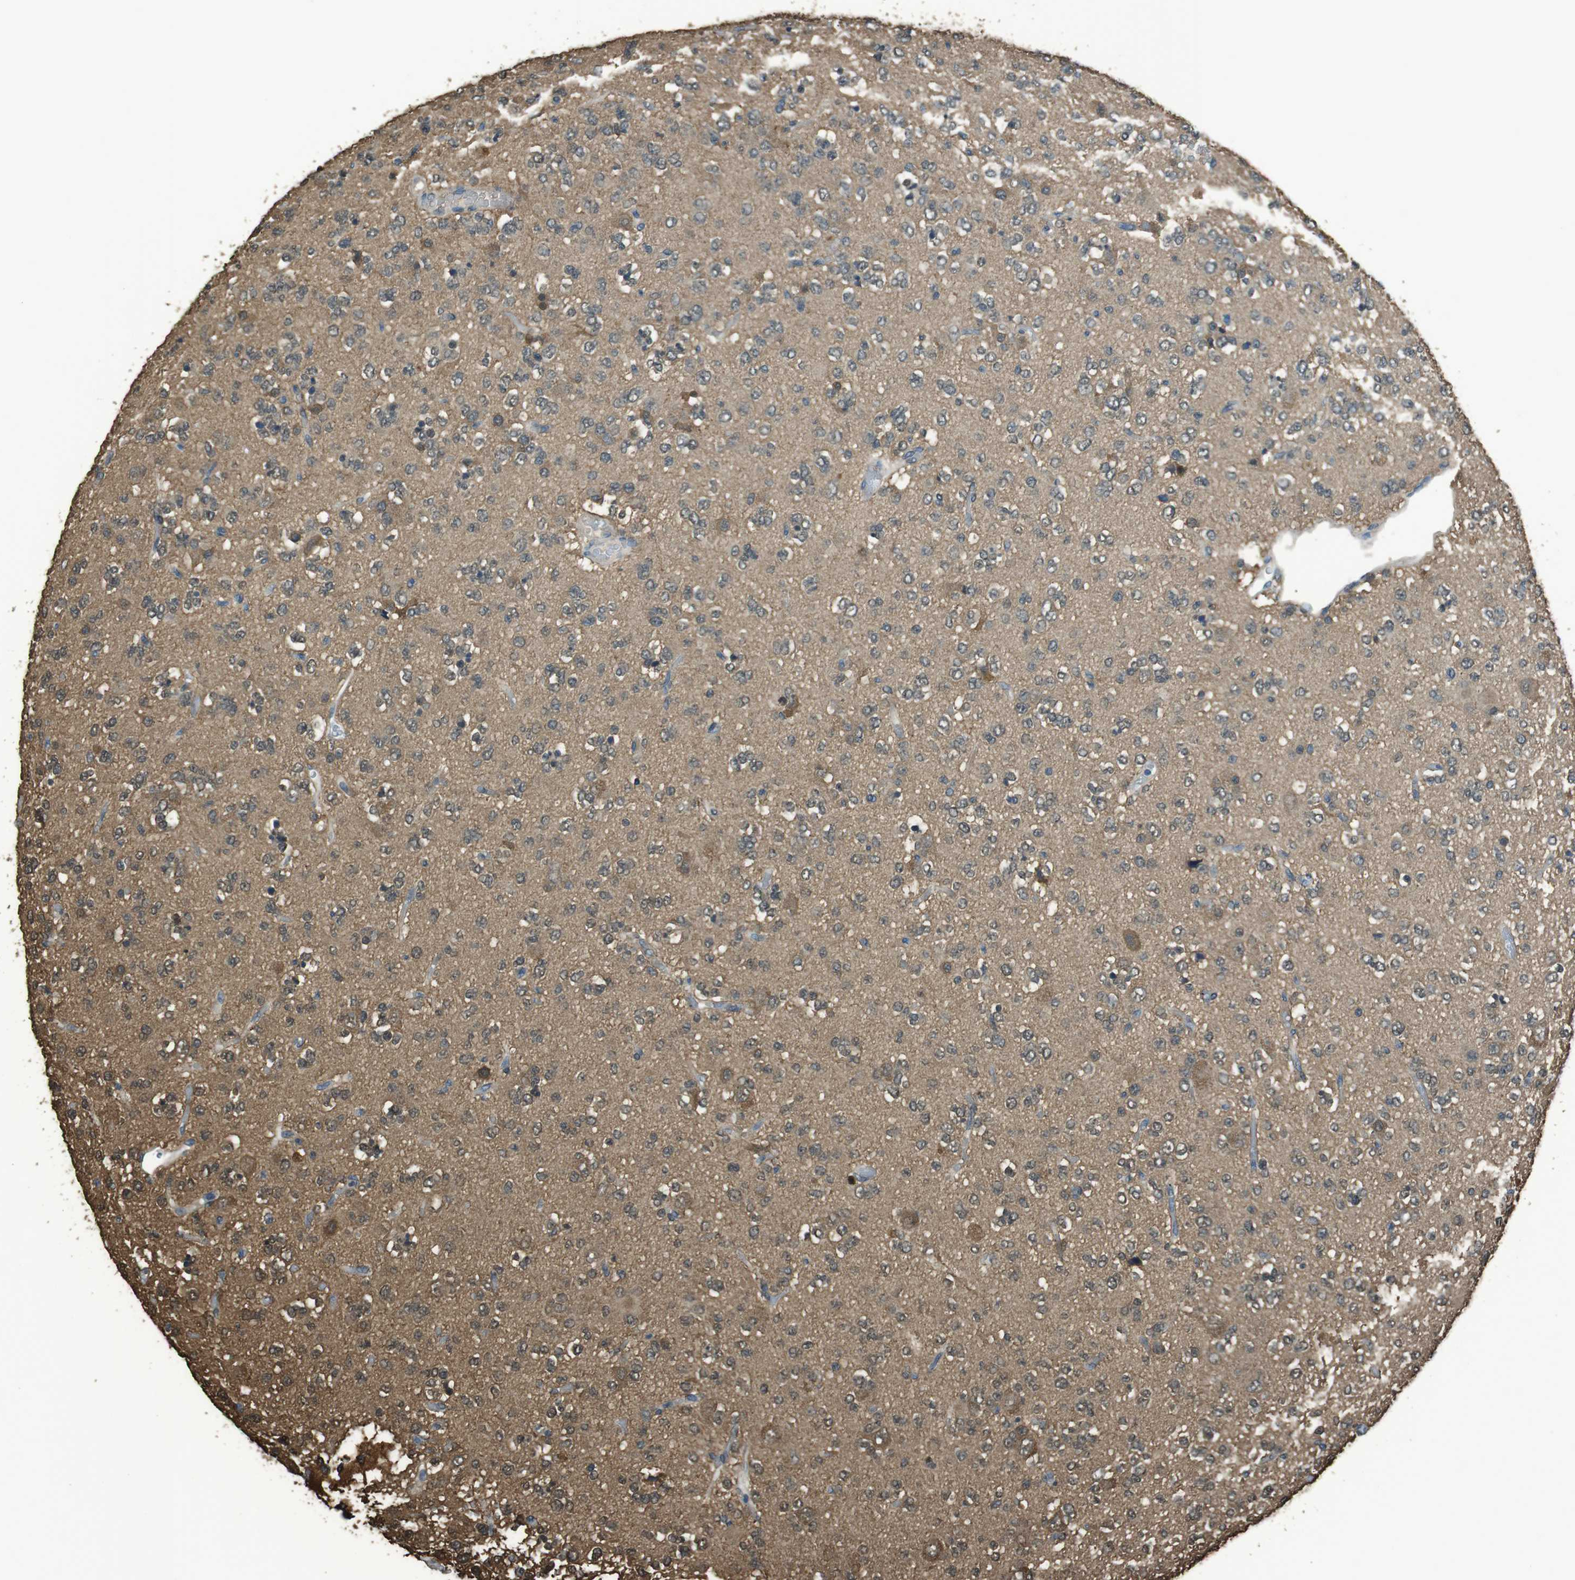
{"staining": {"intensity": "weak", "quantity": "<25%", "location": "cytoplasmic/membranous,nuclear"}, "tissue": "glioma", "cell_type": "Tumor cells", "image_type": "cancer", "snomed": [{"axis": "morphology", "description": "Glioma, malignant, Low grade"}, {"axis": "topography", "description": "Brain"}], "caption": "The histopathology image shows no staining of tumor cells in low-grade glioma (malignant). (Stains: DAB (3,3'-diaminobenzidine) immunohistochemistry with hematoxylin counter stain, Microscopy: brightfield microscopy at high magnification).", "gene": "TWSG1", "patient": {"sex": "male", "age": 38}}